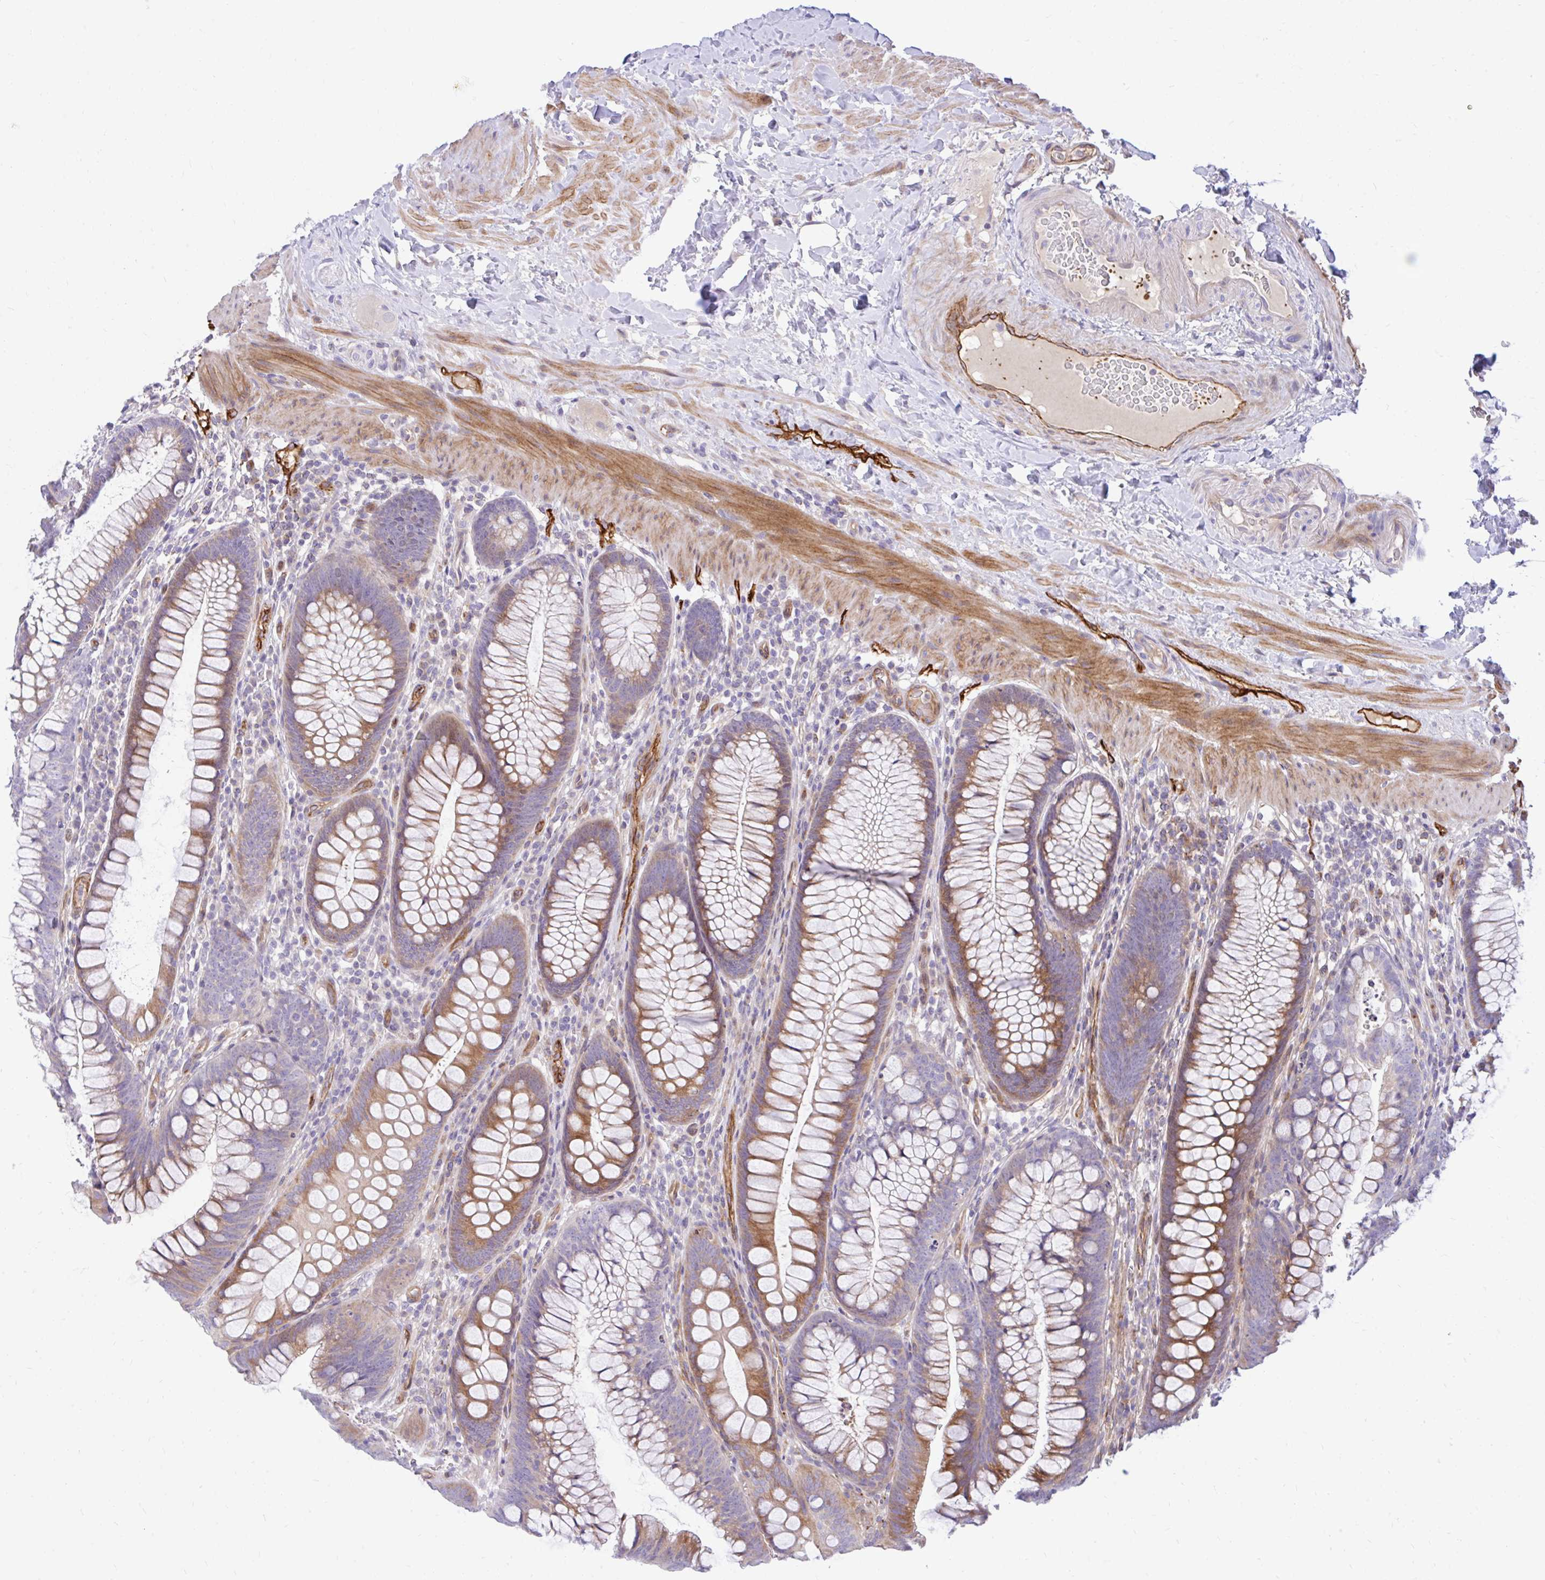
{"staining": {"intensity": "moderate", "quantity": ">75%", "location": "cytoplasmic/membranous"}, "tissue": "colon", "cell_type": "Endothelial cells", "image_type": "normal", "snomed": [{"axis": "morphology", "description": "Normal tissue, NOS"}, {"axis": "morphology", "description": "Adenoma, NOS"}, {"axis": "topography", "description": "Soft tissue"}, {"axis": "topography", "description": "Colon"}], "caption": "A high-resolution histopathology image shows immunohistochemistry (IHC) staining of normal colon, which shows moderate cytoplasmic/membranous expression in approximately >75% of endothelial cells.", "gene": "ESPNL", "patient": {"sex": "male", "age": 47}}